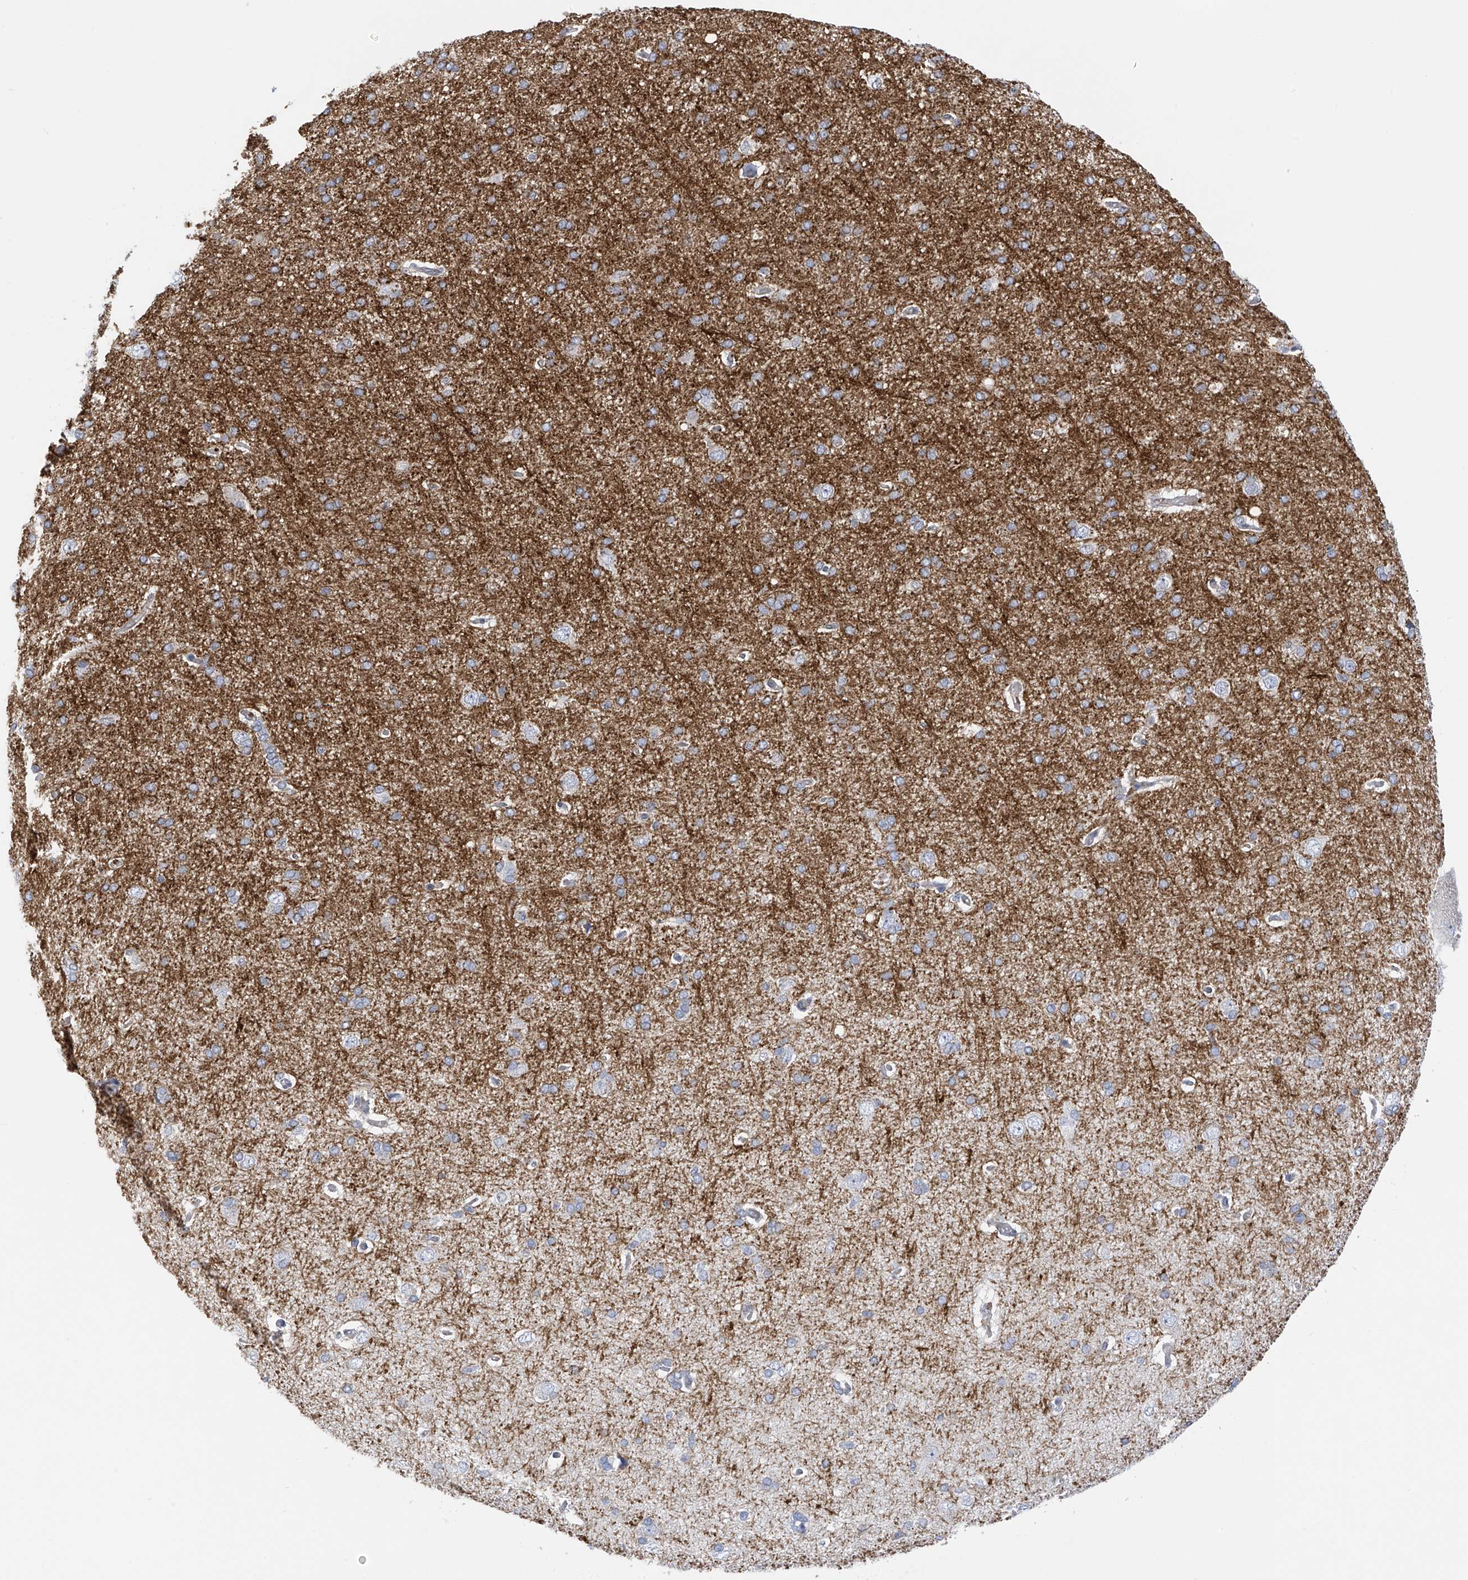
{"staining": {"intensity": "negative", "quantity": "none", "location": "none"}, "tissue": "cerebral cortex", "cell_type": "Endothelial cells", "image_type": "normal", "snomed": [{"axis": "morphology", "description": "Normal tissue, NOS"}, {"axis": "topography", "description": "Cerebral cortex"}], "caption": "This micrograph is of unremarkable cerebral cortex stained with immunohistochemistry to label a protein in brown with the nuclei are counter-stained blue. There is no positivity in endothelial cells. Nuclei are stained in blue.", "gene": "SLCO4A1", "patient": {"sex": "male", "age": 62}}